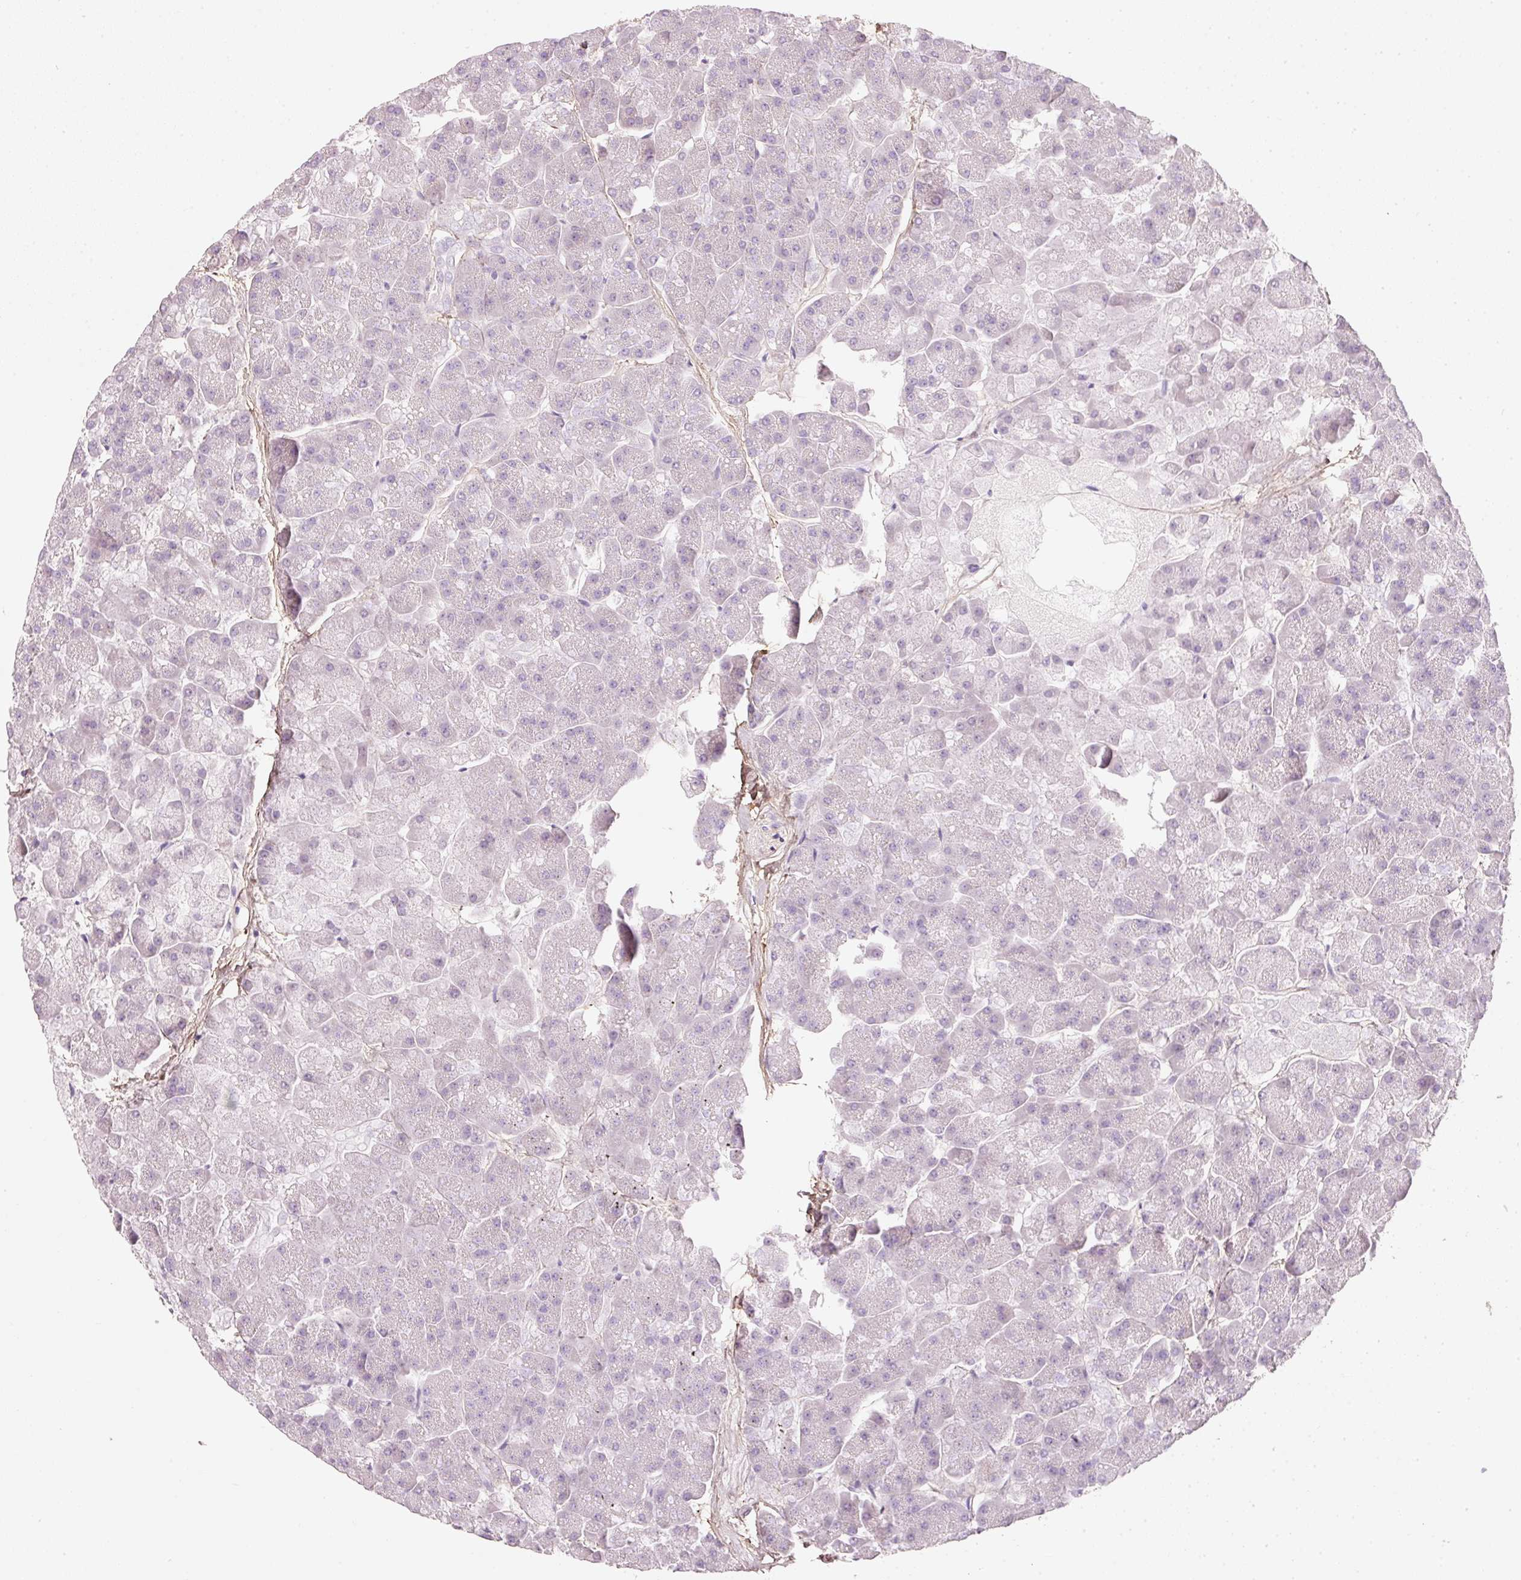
{"staining": {"intensity": "weak", "quantity": "<25%", "location": "cytoplasmic/membranous"}, "tissue": "pancreas", "cell_type": "Exocrine glandular cells", "image_type": "normal", "snomed": [{"axis": "morphology", "description": "Normal tissue, NOS"}, {"axis": "topography", "description": "Pancreas"}, {"axis": "topography", "description": "Peripheral nerve tissue"}], "caption": "The photomicrograph demonstrates no staining of exocrine glandular cells in unremarkable pancreas. The staining was performed using DAB (3,3'-diaminobenzidine) to visualize the protein expression in brown, while the nuclei were stained in blue with hematoxylin (Magnification: 20x).", "gene": "PDXDC1", "patient": {"sex": "male", "age": 54}}